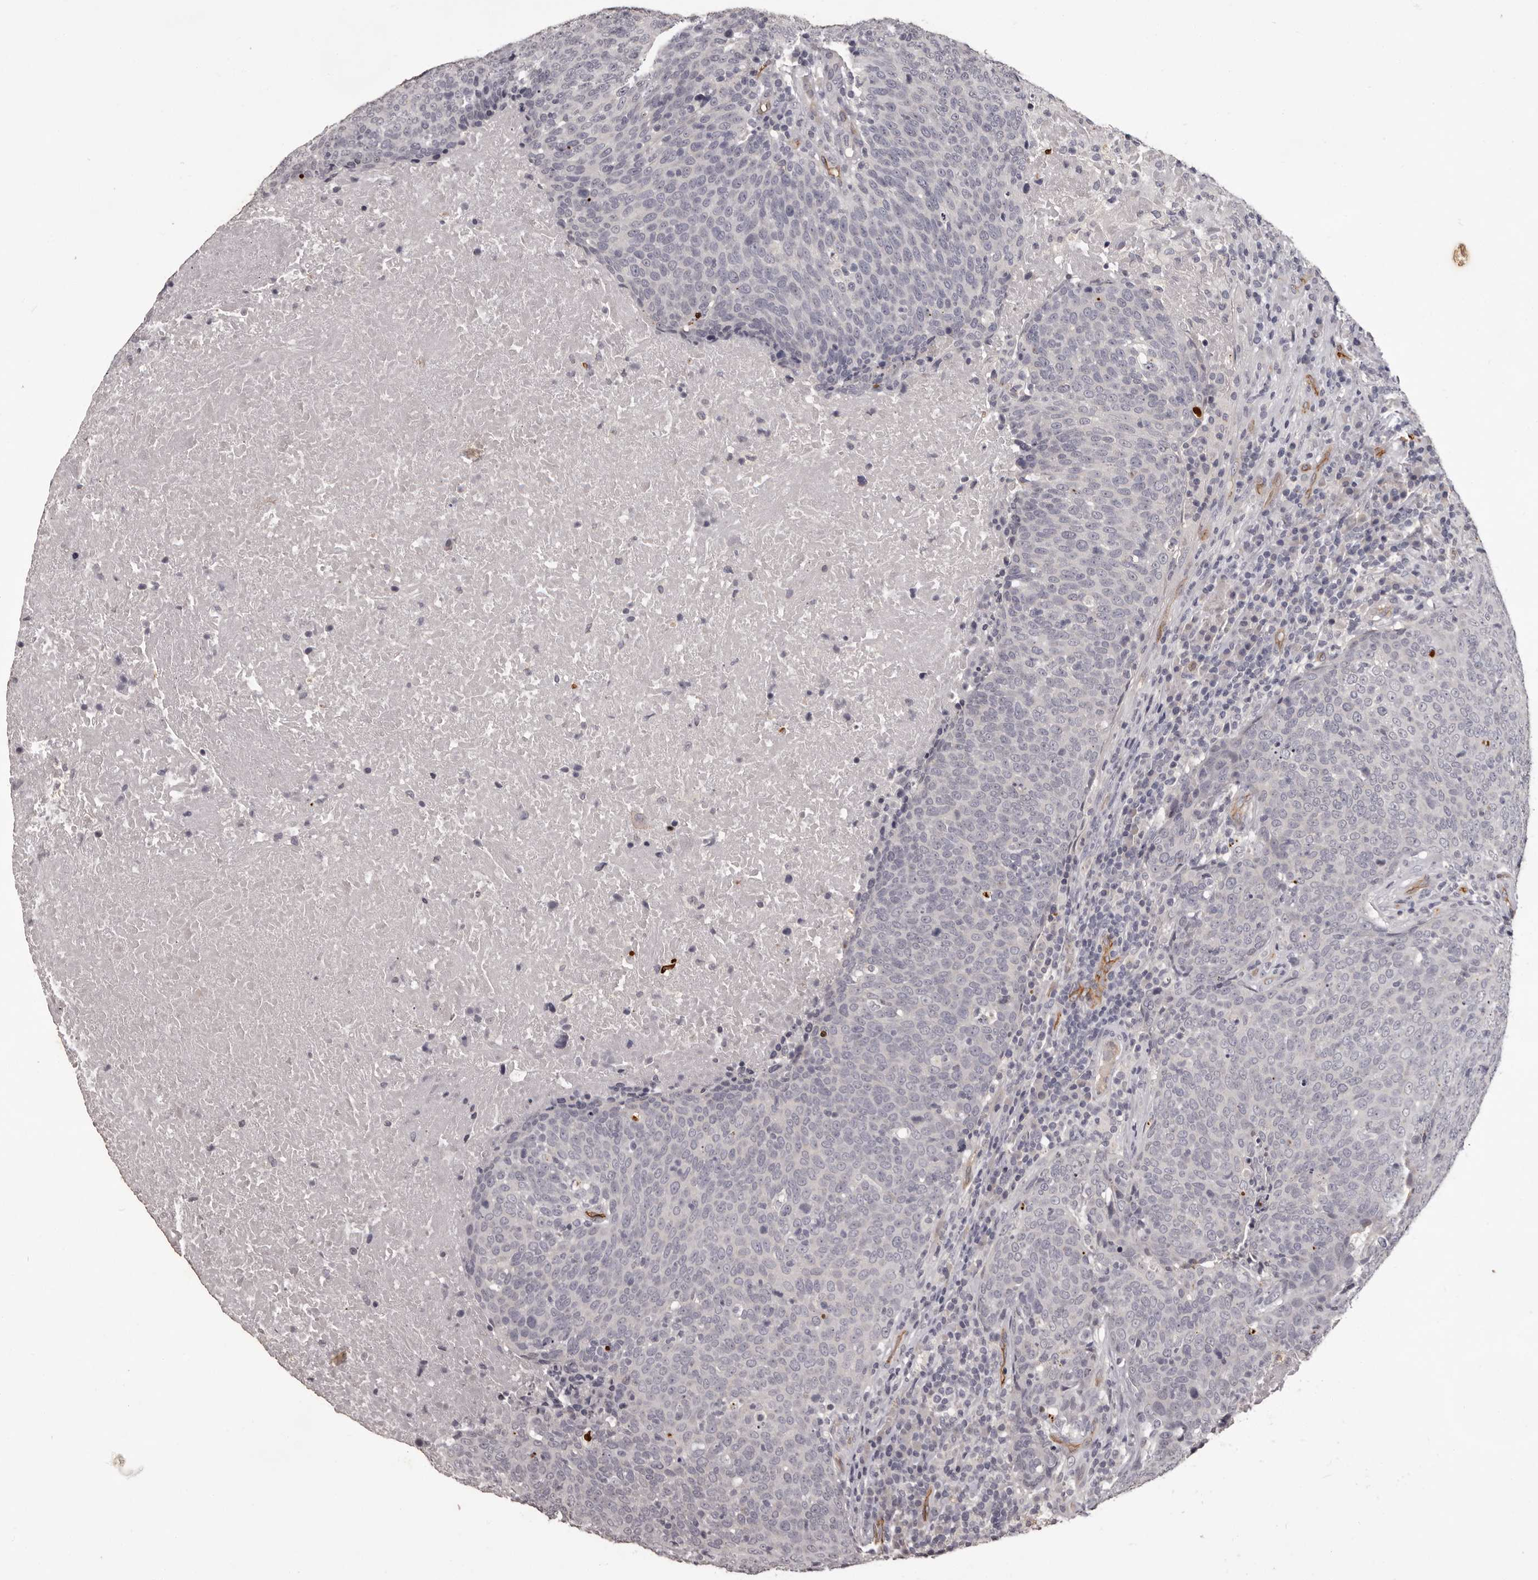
{"staining": {"intensity": "negative", "quantity": "none", "location": "none"}, "tissue": "head and neck cancer", "cell_type": "Tumor cells", "image_type": "cancer", "snomed": [{"axis": "morphology", "description": "Squamous cell carcinoma, NOS"}, {"axis": "morphology", "description": "Squamous cell carcinoma, metastatic, NOS"}, {"axis": "topography", "description": "Lymph node"}, {"axis": "topography", "description": "Head-Neck"}], "caption": "Immunohistochemistry photomicrograph of neoplastic tissue: head and neck cancer stained with DAB demonstrates no significant protein positivity in tumor cells.", "gene": "GPR78", "patient": {"sex": "male", "age": 62}}